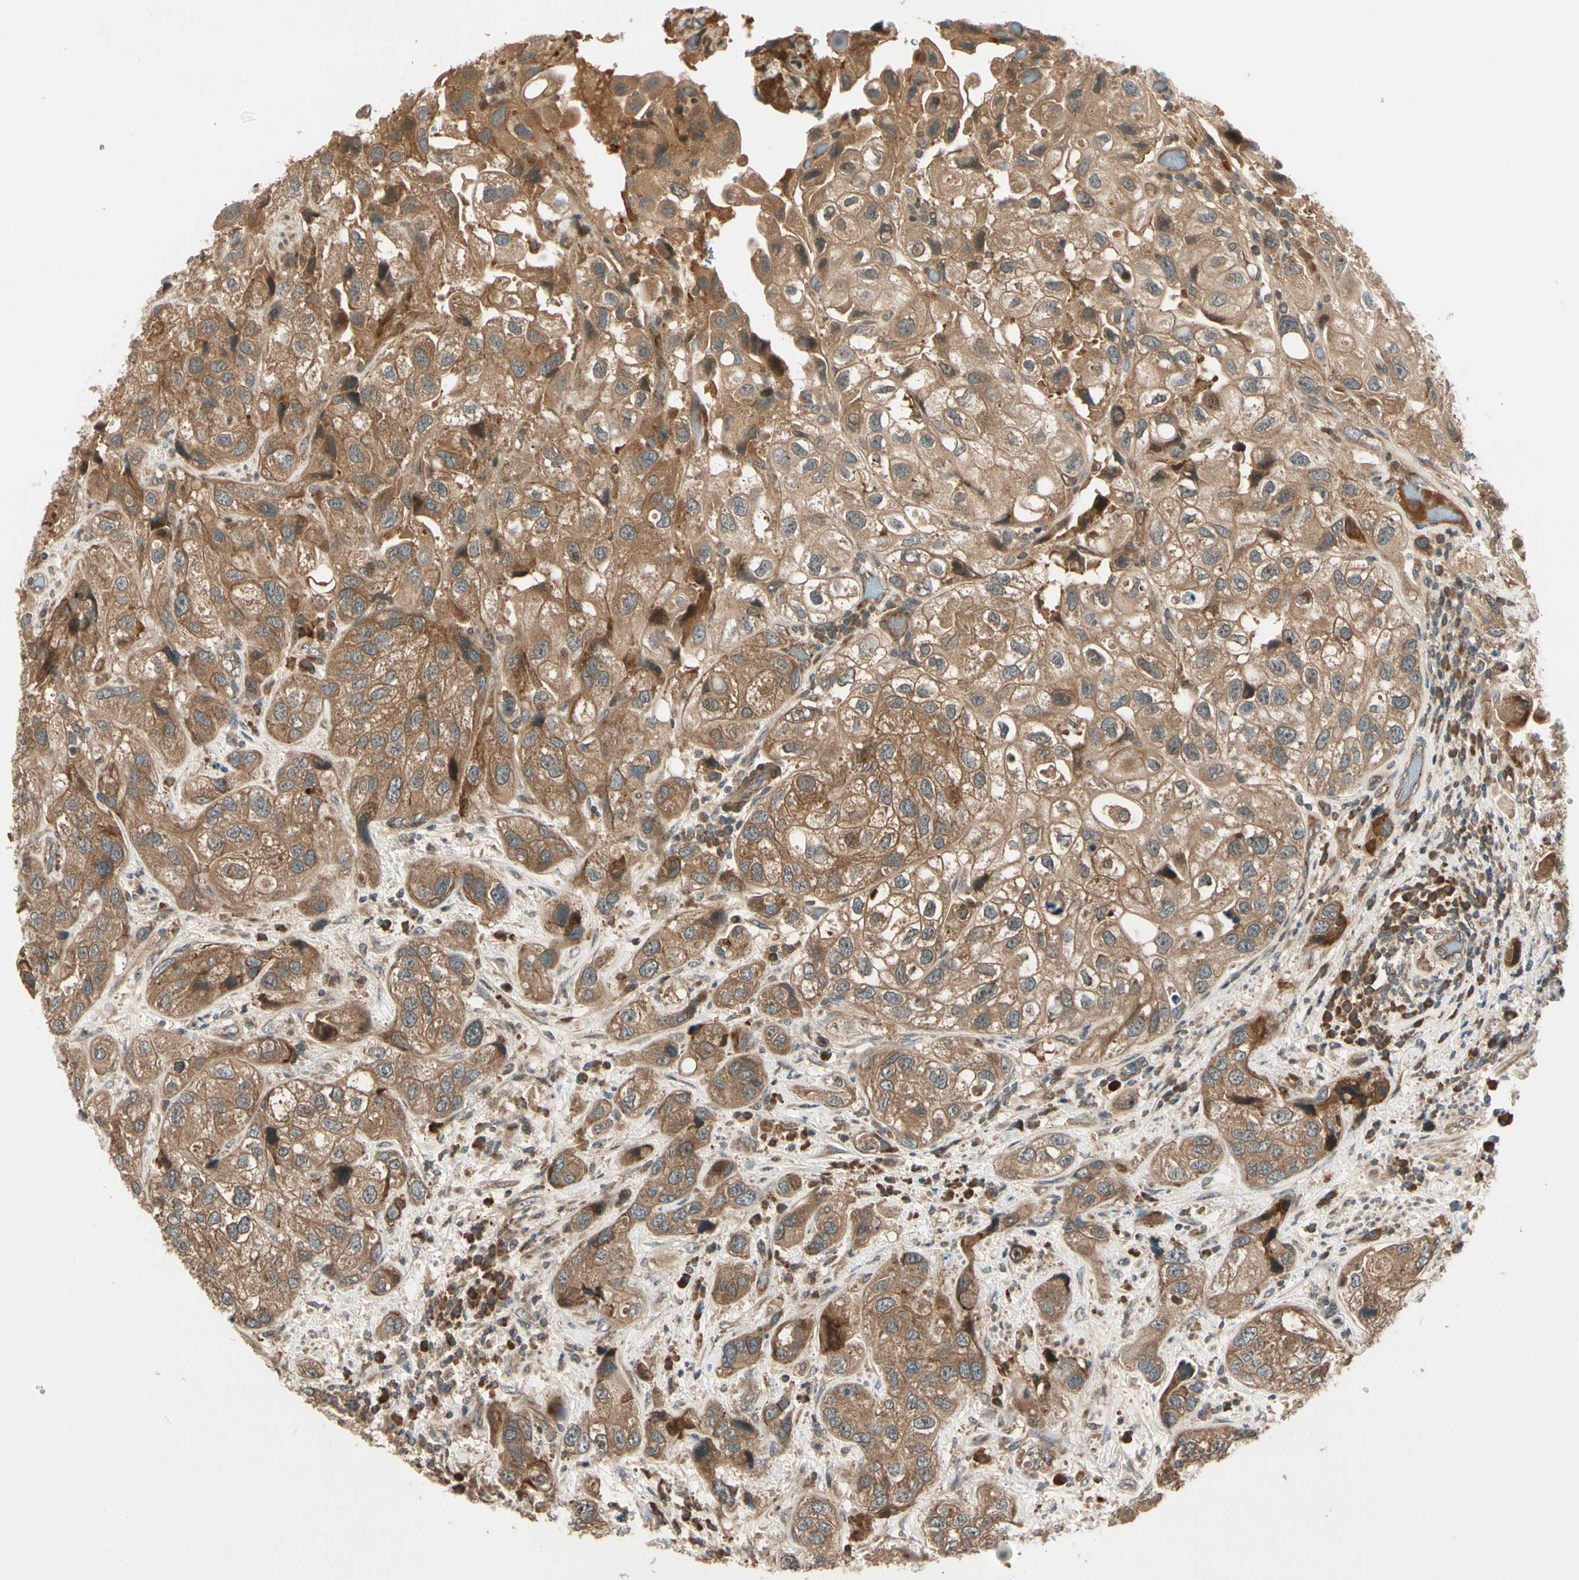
{"staining": {"intensity": "moderate", "quantity": ">75%", "location": "cytoplasmic/membranous"}, "tissue": "urothelial cancer", "cell_type": "Tumor cells", "image_type": "cancer", "snomed": [{"axis": "morphology", "description": "Urothelial carcinoma, High grade"}, {"axis": "topography", "description": "Urinary bladder"}], "caption": "Immunohistochemical staining of human urothelial carcinoma (high-grade) reveals medium levels of moderate cytoplasmic/membranous protein staining in approximately >75% of tumor cells.", "gene": "ACVR1C", "patient": {"sex": "female", "age": 64}}